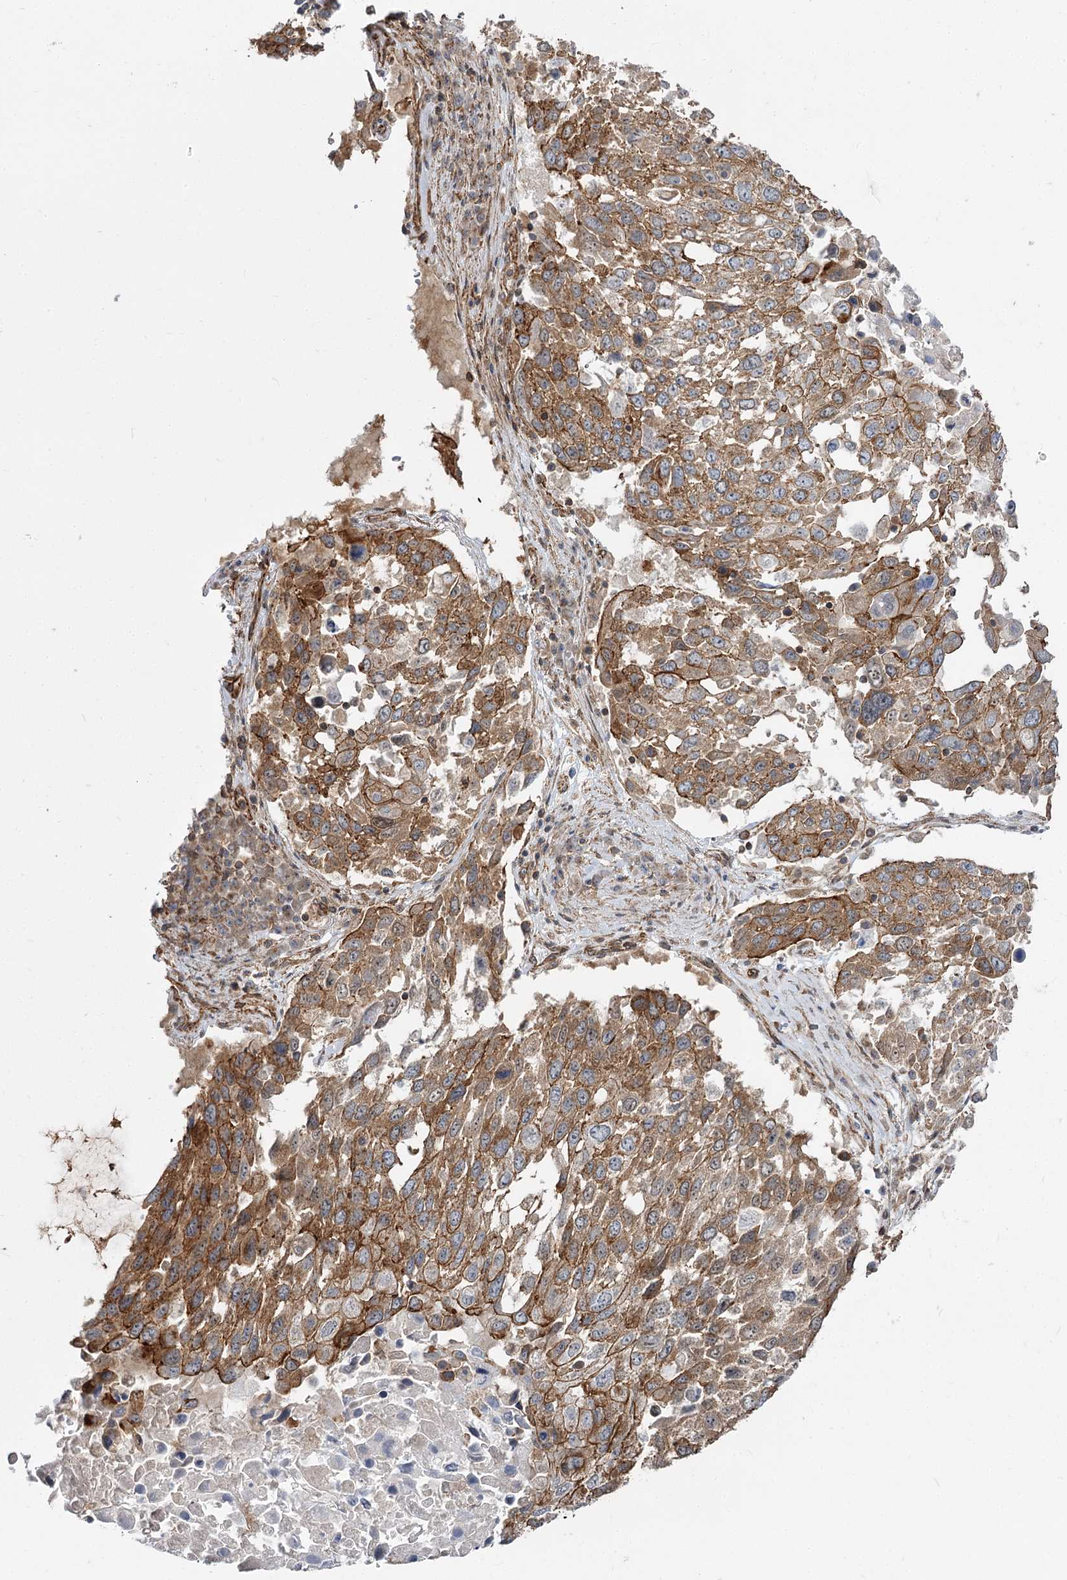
{"staining": {"intensity": "moderate", "quantity": ">75%", "location": "cytoplasmic/membranous"}, "tissue": "lung cancer", "cell_type": "Tumor cells", "image_type": "cancer", "snomed": [{"axis": "morphology", "description": "Squamous cell carcinoma, NOS"}, {"axis": "topography", "description": "Lung"}], "caption": "Lung cancer (squamous cell carcinoma) tissue reveals moderate cytoplasmic/membranous staining in about >75% of tumor cells, visualized by immunohistochemistry.", "gene": "SH3BP5L", "patient": {"sex": "male", "age": 65}}